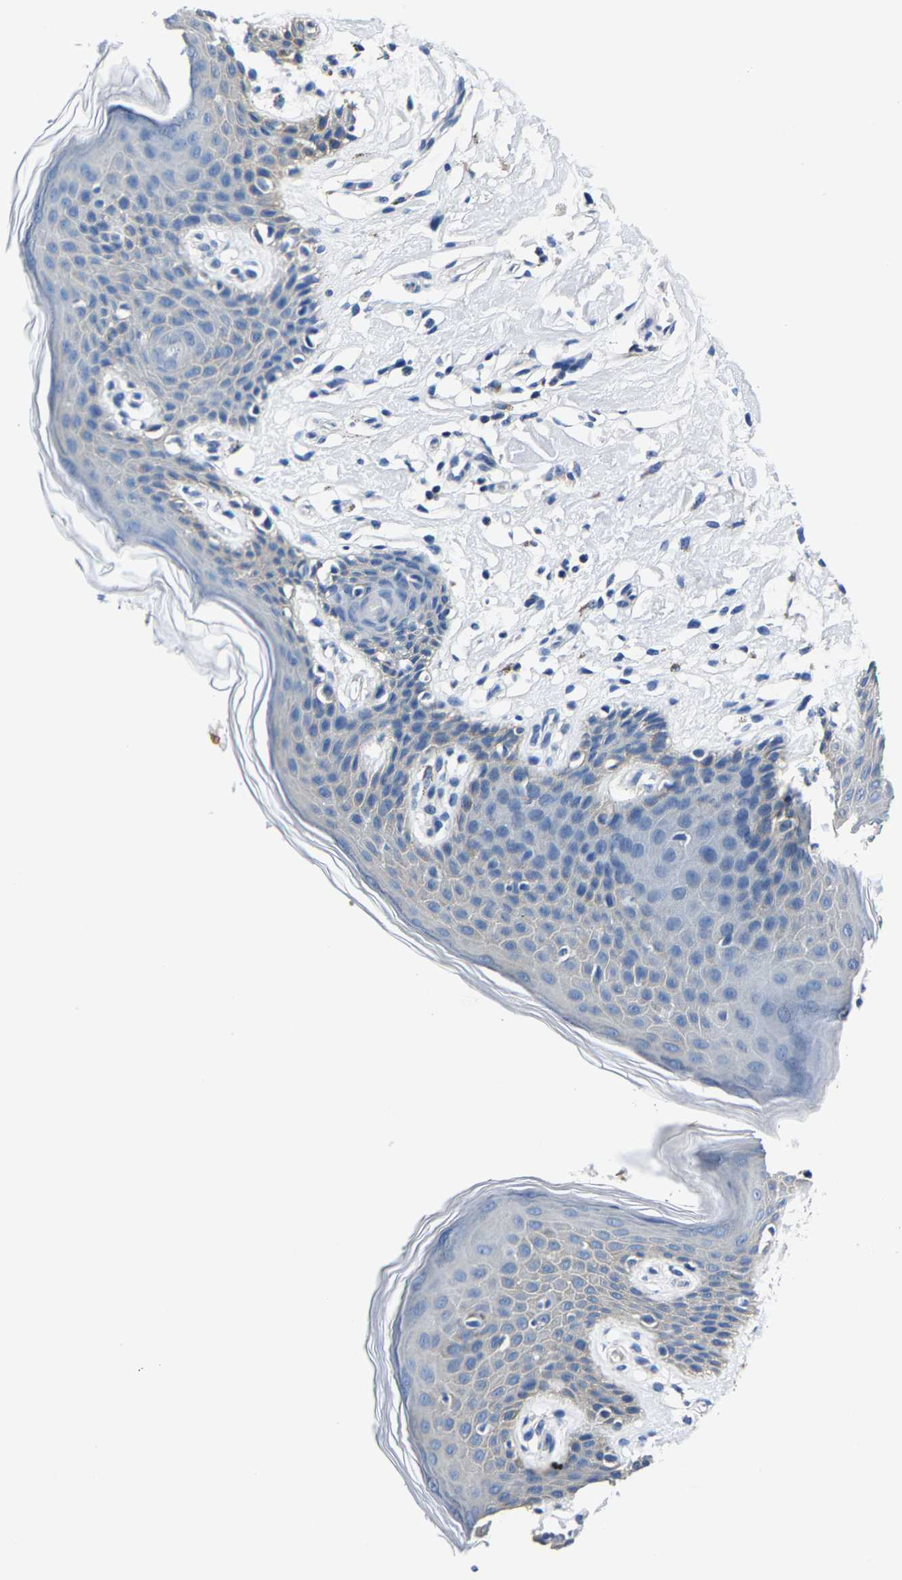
{"staining": {"intensity": "negative", "quantity": "none", "location": "none"}, "tissue": "skin", "cell_type": "Epidermal cells", "image_type": "normal", "snomed": [{"axis": "morphology", "description": "Normal tissue, NOS"}, {"axis": "topography", "description": "Vulva"}], "caption": "IHC of unremarkable skin displays no expression in epidermal cells. Nuclei are stained in blue.", "gene": "ALDOB", "patient": {"sex": "female", "age": 66}}